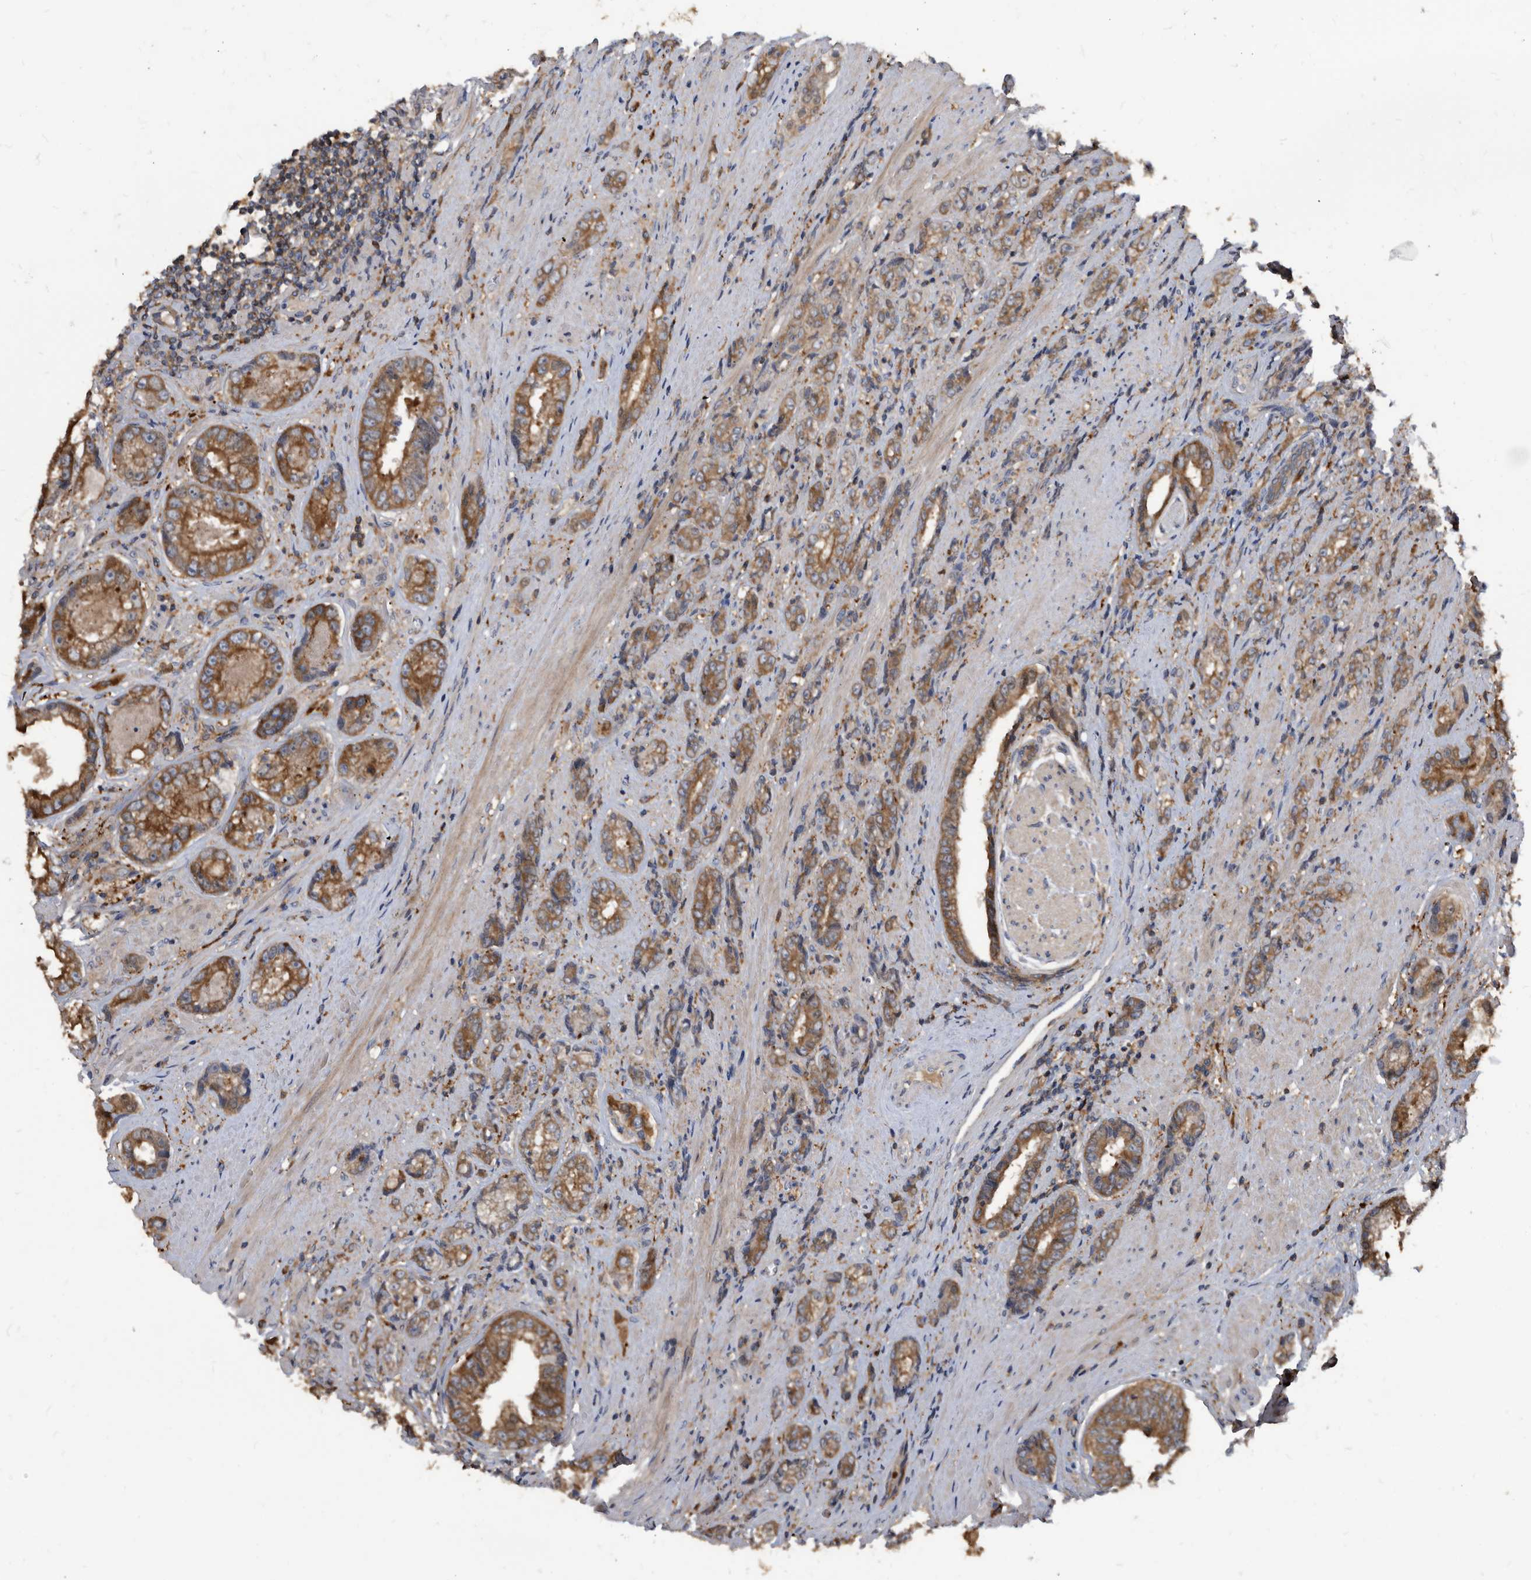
{"staining": {"intensity": "moderate", "quantity": ">75%", "location": "cytoplasmic/membranous"}, "tissue": "prostate cancer", "cell_type": "Tumor cells", "image_type": "cancer", "snomed": [{"axis": "morphology", "description": "Adenocarcinoma, High grade"}, {"axis": "topography", "description": "Prostate"}], "caption": "IHC of human adenocarcinoma (high-grade) (prostate) shows medium levels of moderate cytoplasmic/membranous staining in approximately >75% of tumor cells. The staining was performed using DAB (3,3'-diaminobenzidine) to visualize the protein expression in brown, while the nuclei were stained in blue with hematoxylin (Magnification: 20x).", "gene": "APEH", "patient": {"sex": "male", "age": 61}}